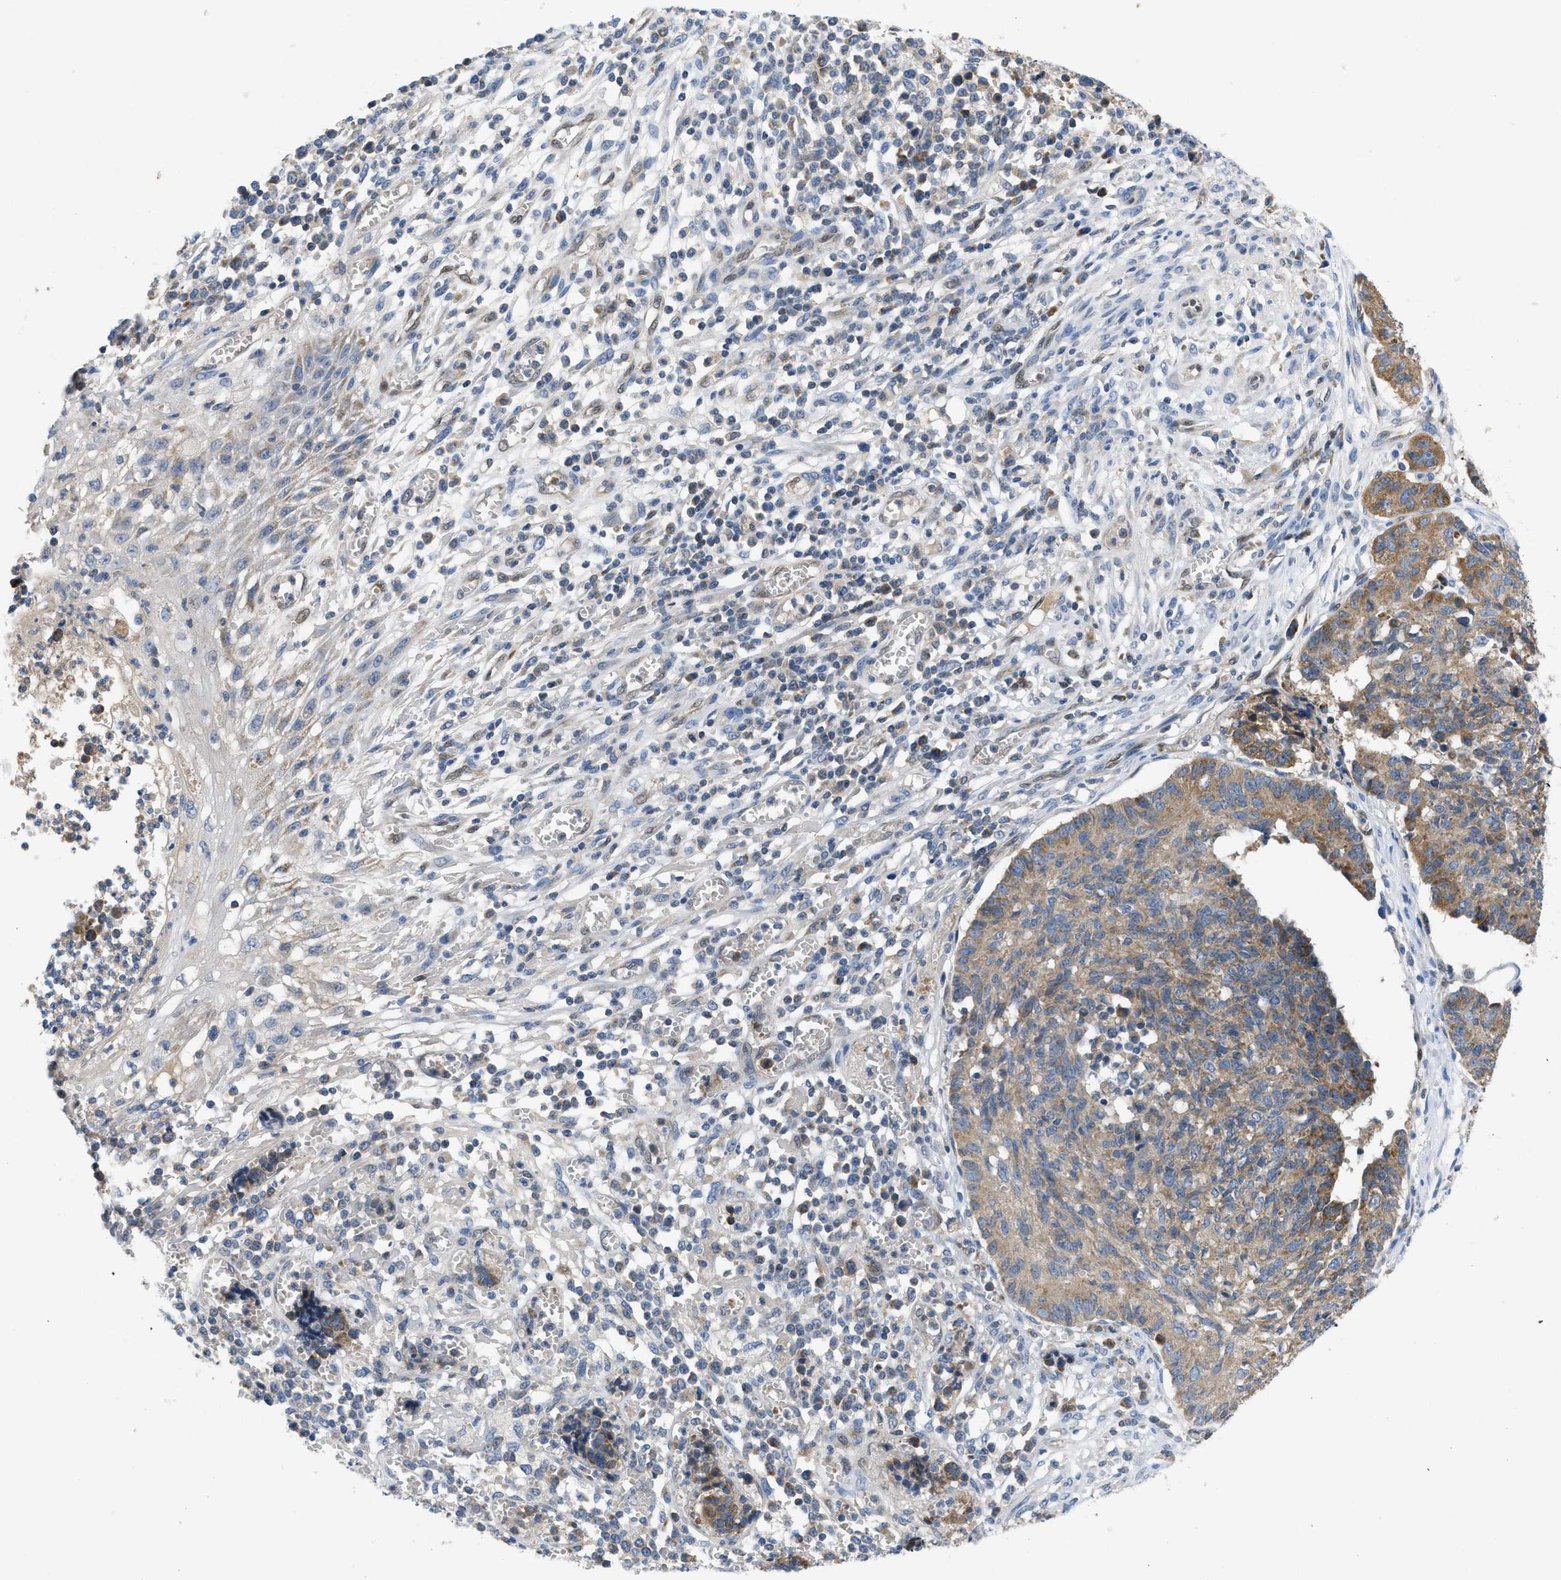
{"staining": {"intensity": "moderate", "quantity": ">75%", "location": "cytoplasmic/membranous"}, "tissue": "cervical cancer", "cell_type": "Tumor cells", "image_type": "cancer", "snomed": [{"axis": "morphology", "description": "Squamous cell carcinoma, NOS"}, {"axis": "topography", "description": "Cervix"}], "caption": "Moderate cytoplasmic/membranous expression for a protein is identified in about >75% of tumor cells of cervical squamous cell carcinoma using immunohistochemistry.", "gene": "PNKD", "patient": {"sex": "female", "age": 35}}